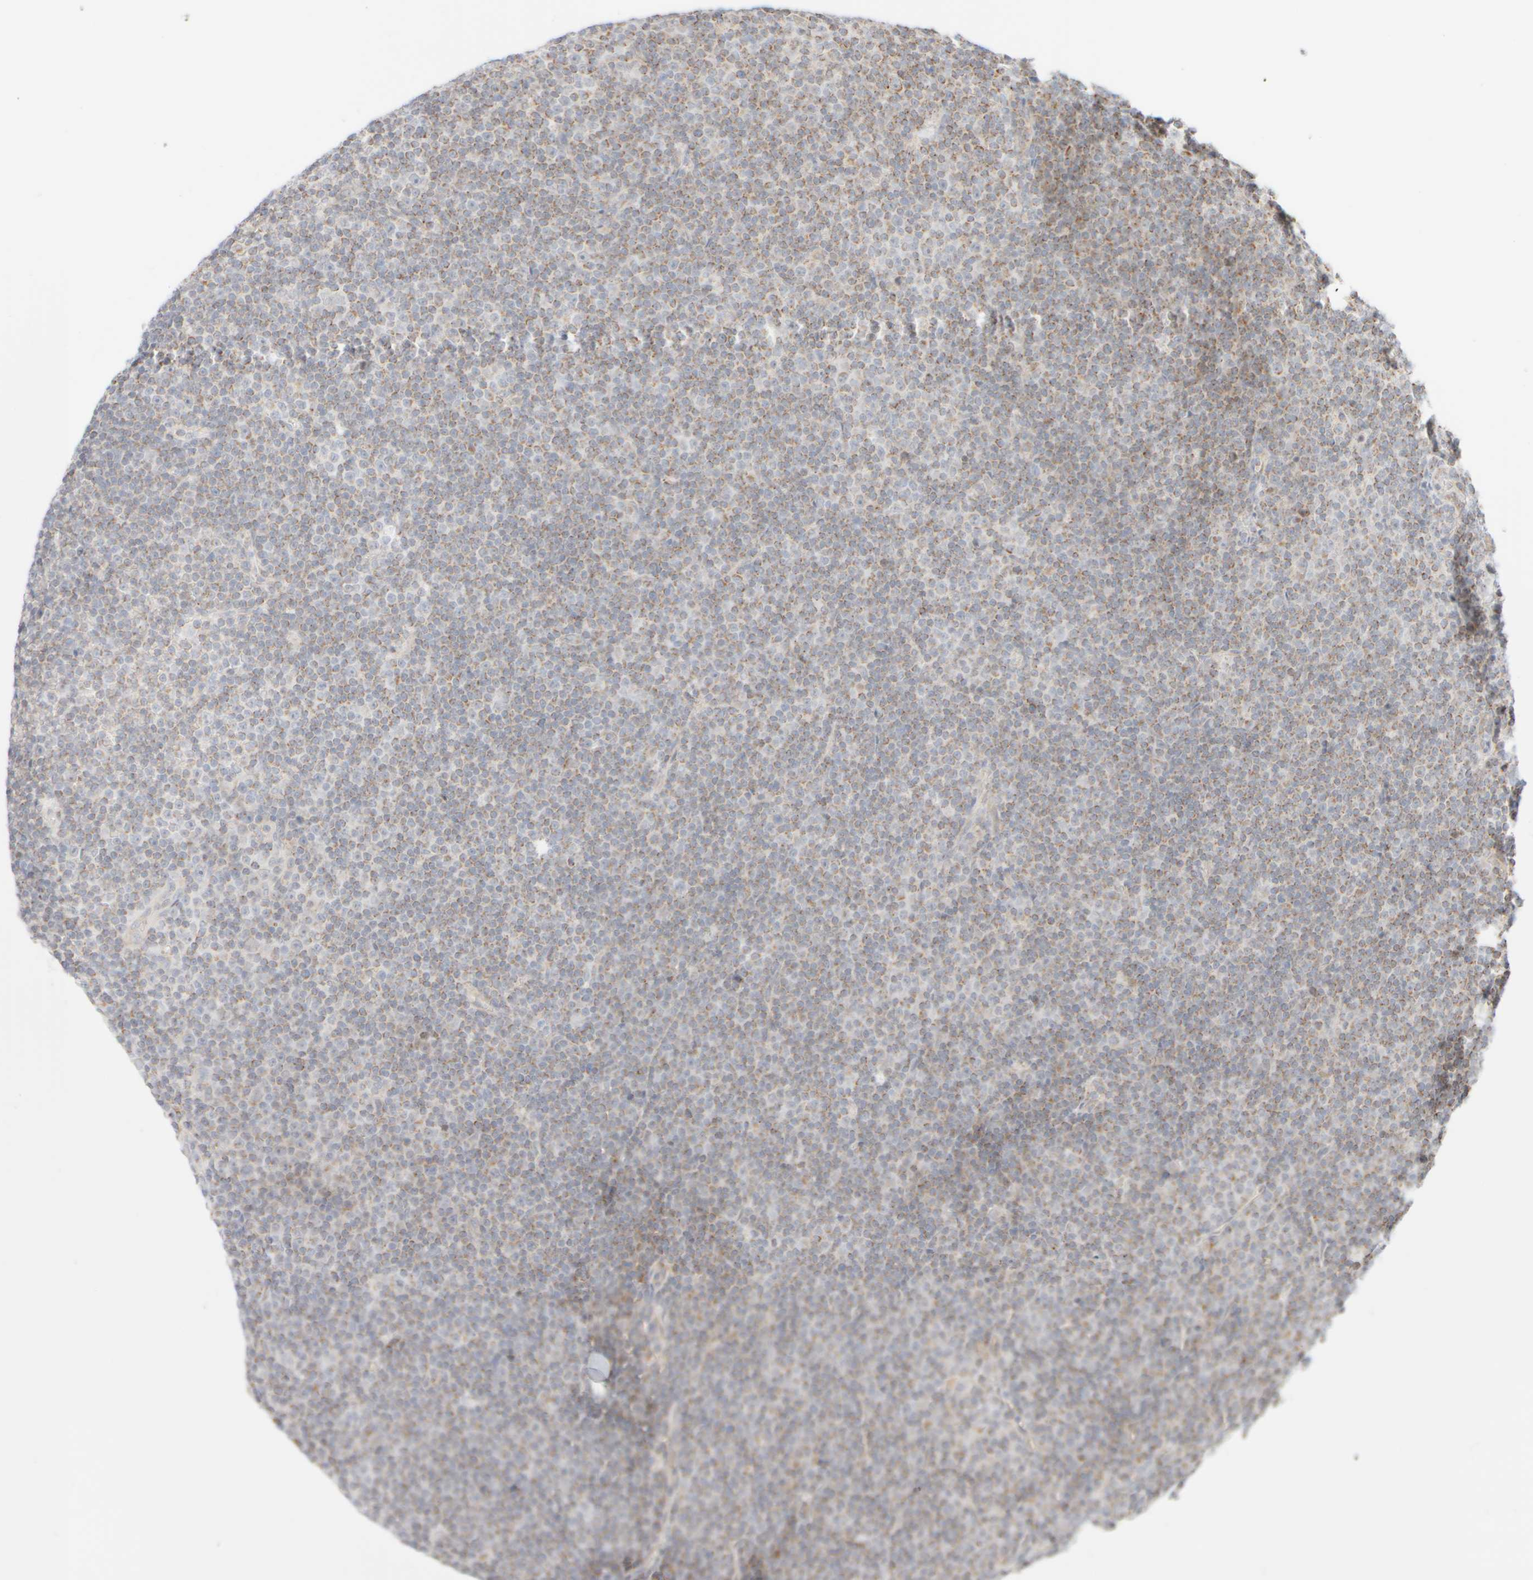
{"staining": {"intensity": "weak", "quantity": "<25%", "location": "cytoplasmic/membranous"}, "tissue": "lymphoma", "cell_type": "Tumor cells", "image_type": "cancer", "snomed": [{"axis": "morphology", "description": "Malignant lymphoma, non-Hodgkin's type, Low grade"}, {"axis": "topography", "description": "Lymph node"}], "caption": "DAB (3,3'-diaminobenzidine) immunohistochemical staining of lymphoma demonstrates no significant expression in tumor cells. The staining was performed using DAB (3,3'-diaminobenzidine) to visualize the protein expression in brown, while the nuclei were stained in blue with hematoxylin (Magnification: 20x).", "gene": "PPM1K", "patient": {"sex": "female", "age": 67}}